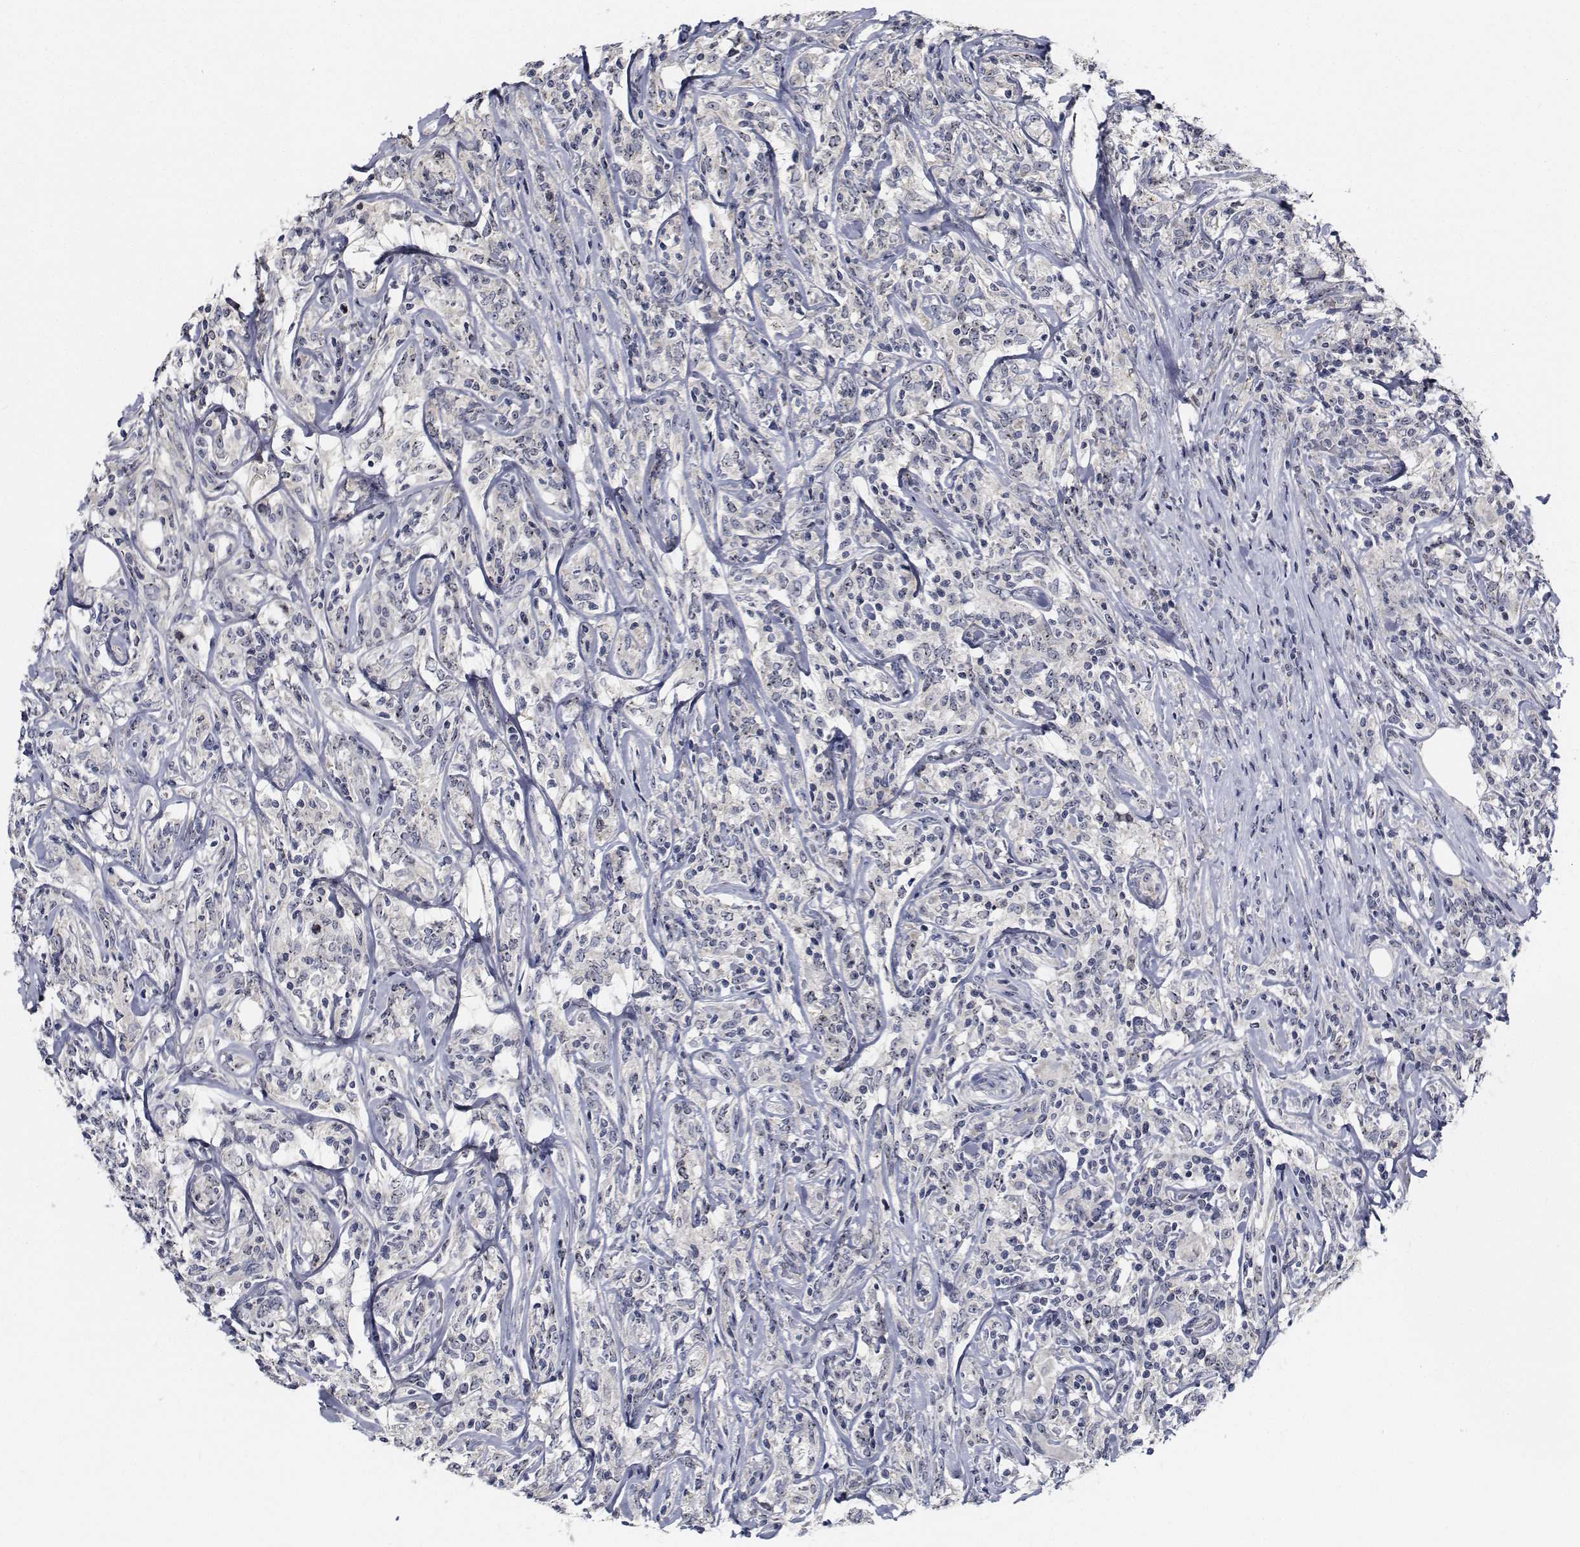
{"staining": {"intensity": "negative", "quantity": "none", "location": "none"}, "tissue": "lymphoma", "cell_type": "Tumor cells", "image_type": "cancer", "snomed": [{"axis": "morphology", "description": "Malignant lymphoma, non-Hodgkin's type, High grade"}, {"axis": "topography", "description": "Lymph node"}], "caption": "High magnification brightfield microscopy of high-grade malignant lymphoma, non-Hodgkin's type stained with DAB (brown) and counterstained with hematoxylin (blue): tumor cells show no significant expression.", "gene": "NVL", "patient": {"sex": "female", "age": 84}}